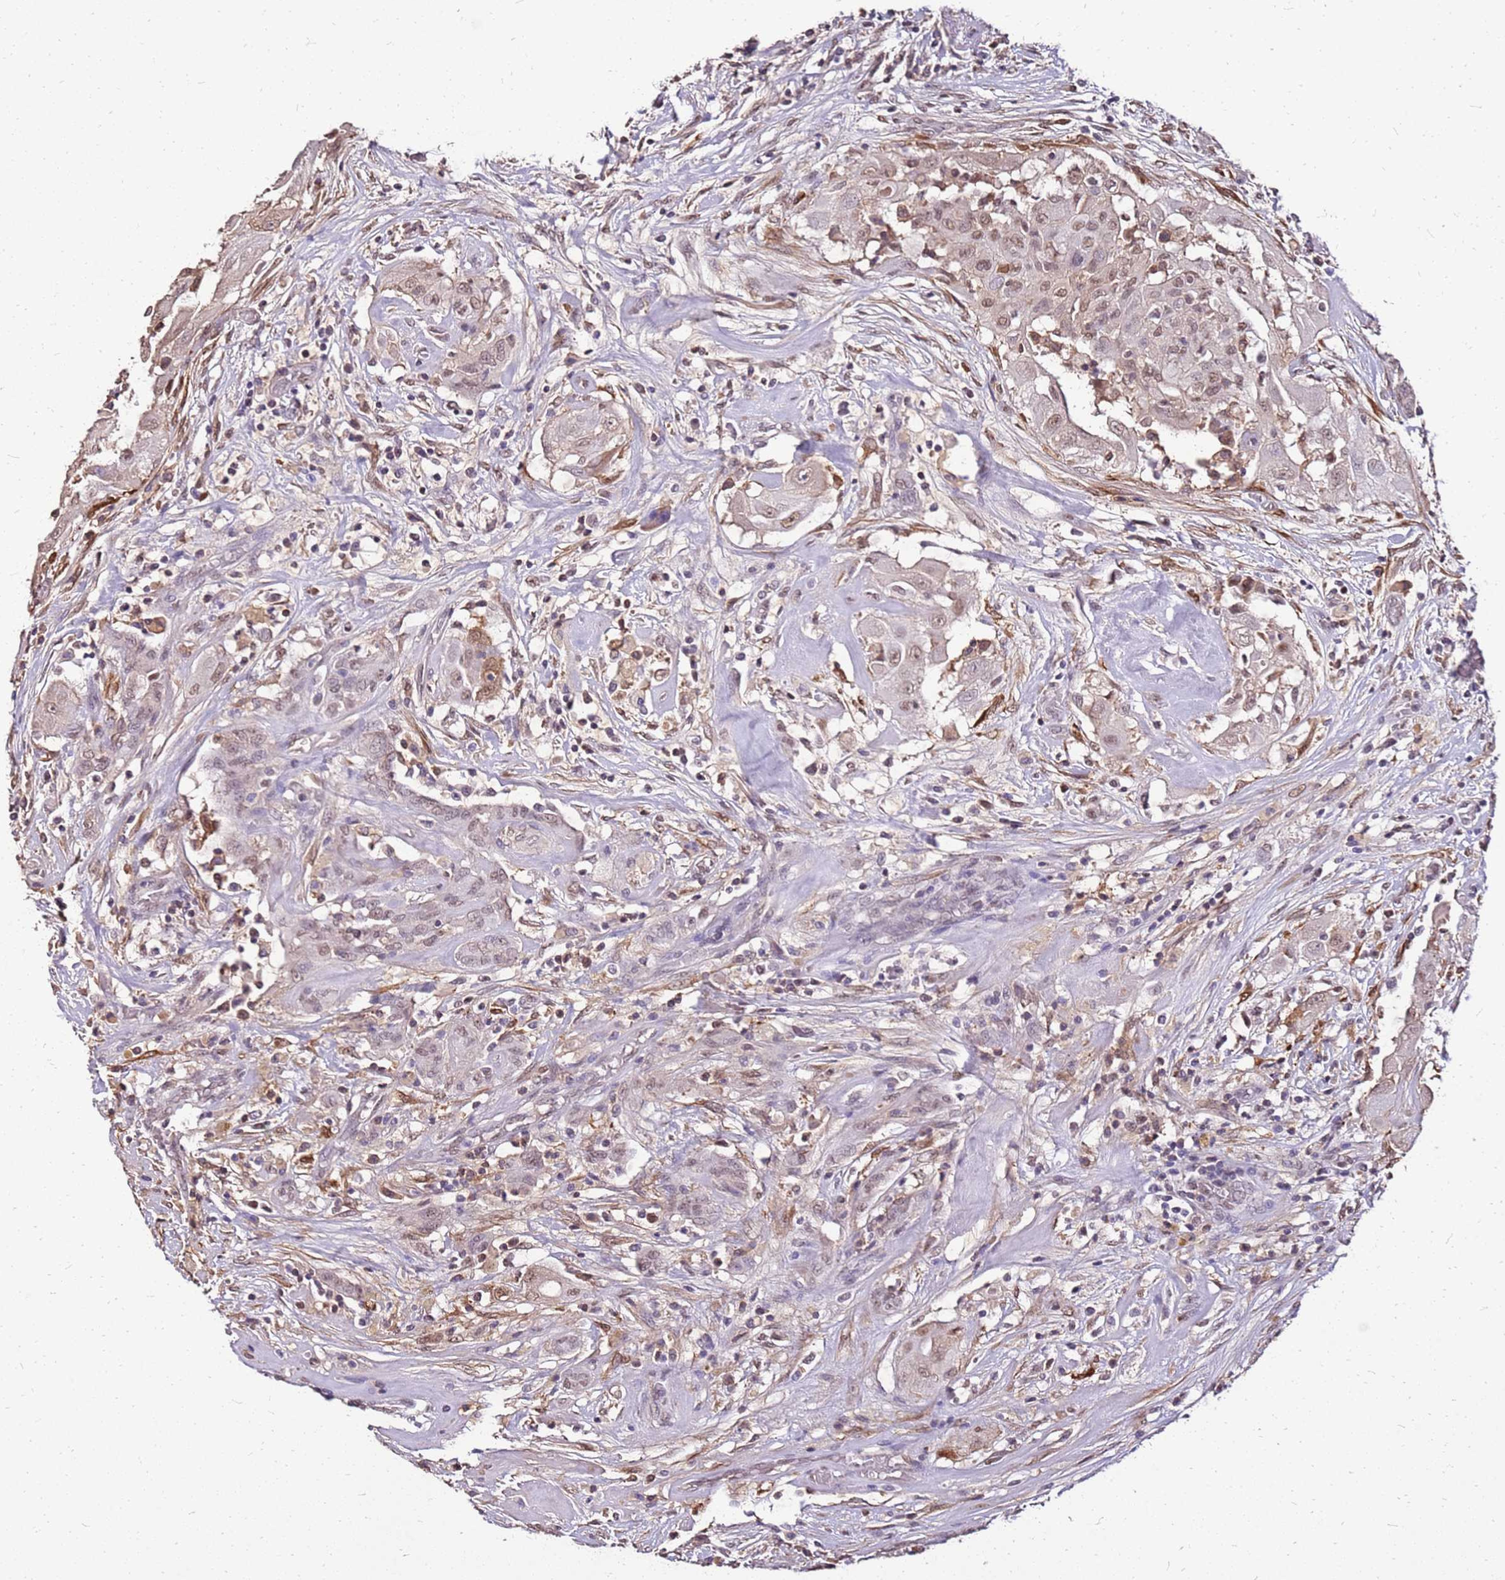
{"staining": {"intensity": "moderate", "quantity": "<25%", "location": "nuclear"}, "tissue": "thyroid cancer", "cell_type": "Tumor cells", "image_type": "cancer", "snomed": [{"axis": "morphology", "description": "Papillary adenocarcinoma, NOS"}, {"axis": "topography", "description": "Thyroid gland"}], "caption": "Immunohistochemistry staining of thyroid cancer (papillary adenocarcinoma), which demonstrates low levels of moderate nuclear staining in approximately <25% of tumor cells indicating moderate nuclear protein staining. The staining was performed using DAB (3,3'-diaminobenzidine) (brown) for protein detection and nuclei were counterstained in hematoxylin (blue).", "gene": "ALDH1A3", "patient": {"sex": "female", "age": 59}}